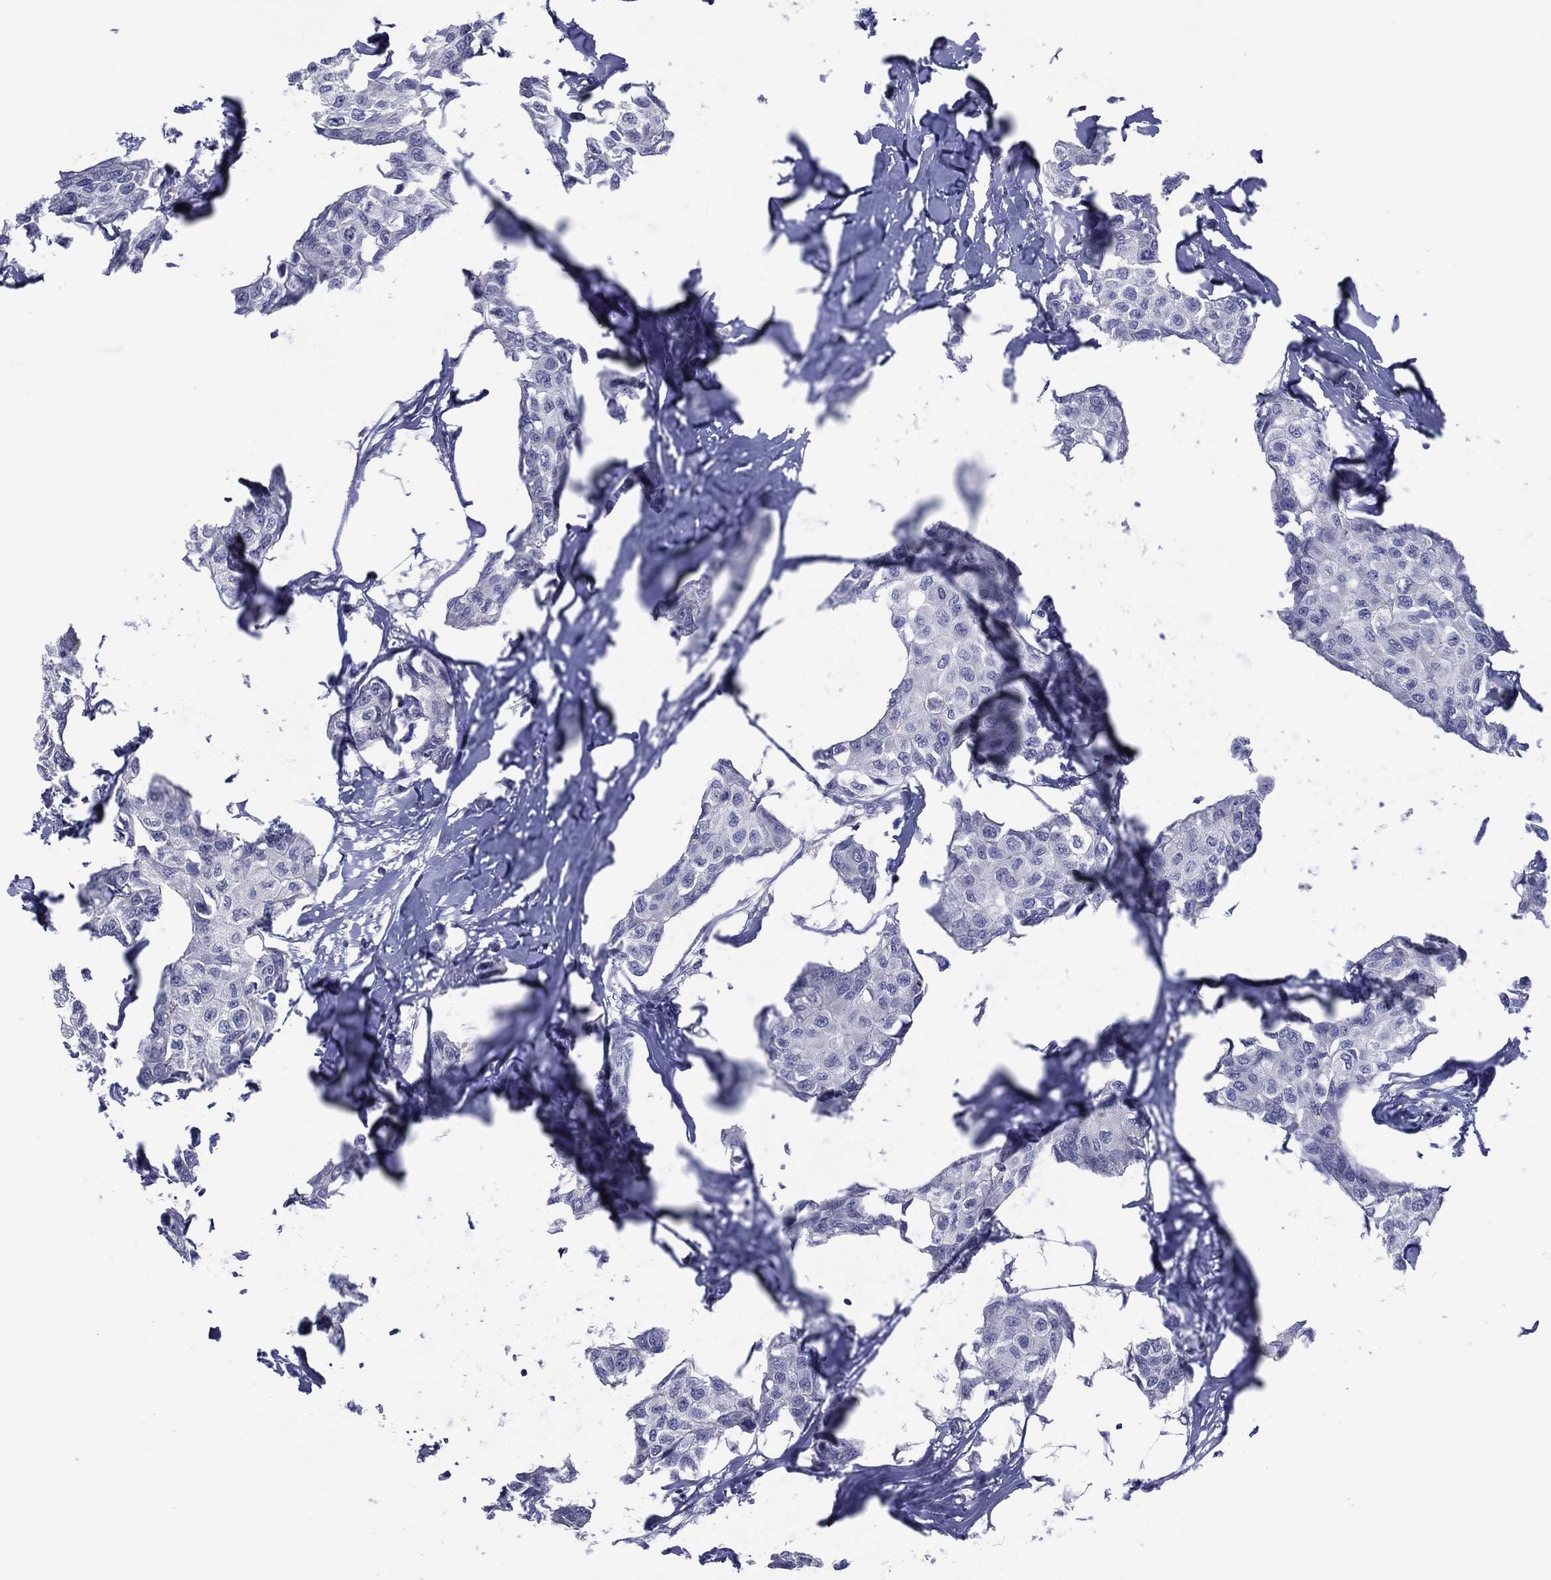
{"staining": {"intensity": "negative", "quantity": "none", "location": "none"}, "tissue": "breast cancer", "cell_type": "Tumor cells", "image_type": "cancer", "snomed": [{"axis": "morphology", "description": "Duct carcinoma"}, {"axis": "topography", "description": "Breast"}], "caption": "Tumor cells are negative for brown protein staining in infiltrating ductal carcinoma (breast). (Brightfield microscopy of DAB (3,3'-diaminobenzidine) immunohistochemistry (IHC) at high magnification).", "gene": "TRIM31", "patient": {"sex": "female", "age": 80}}